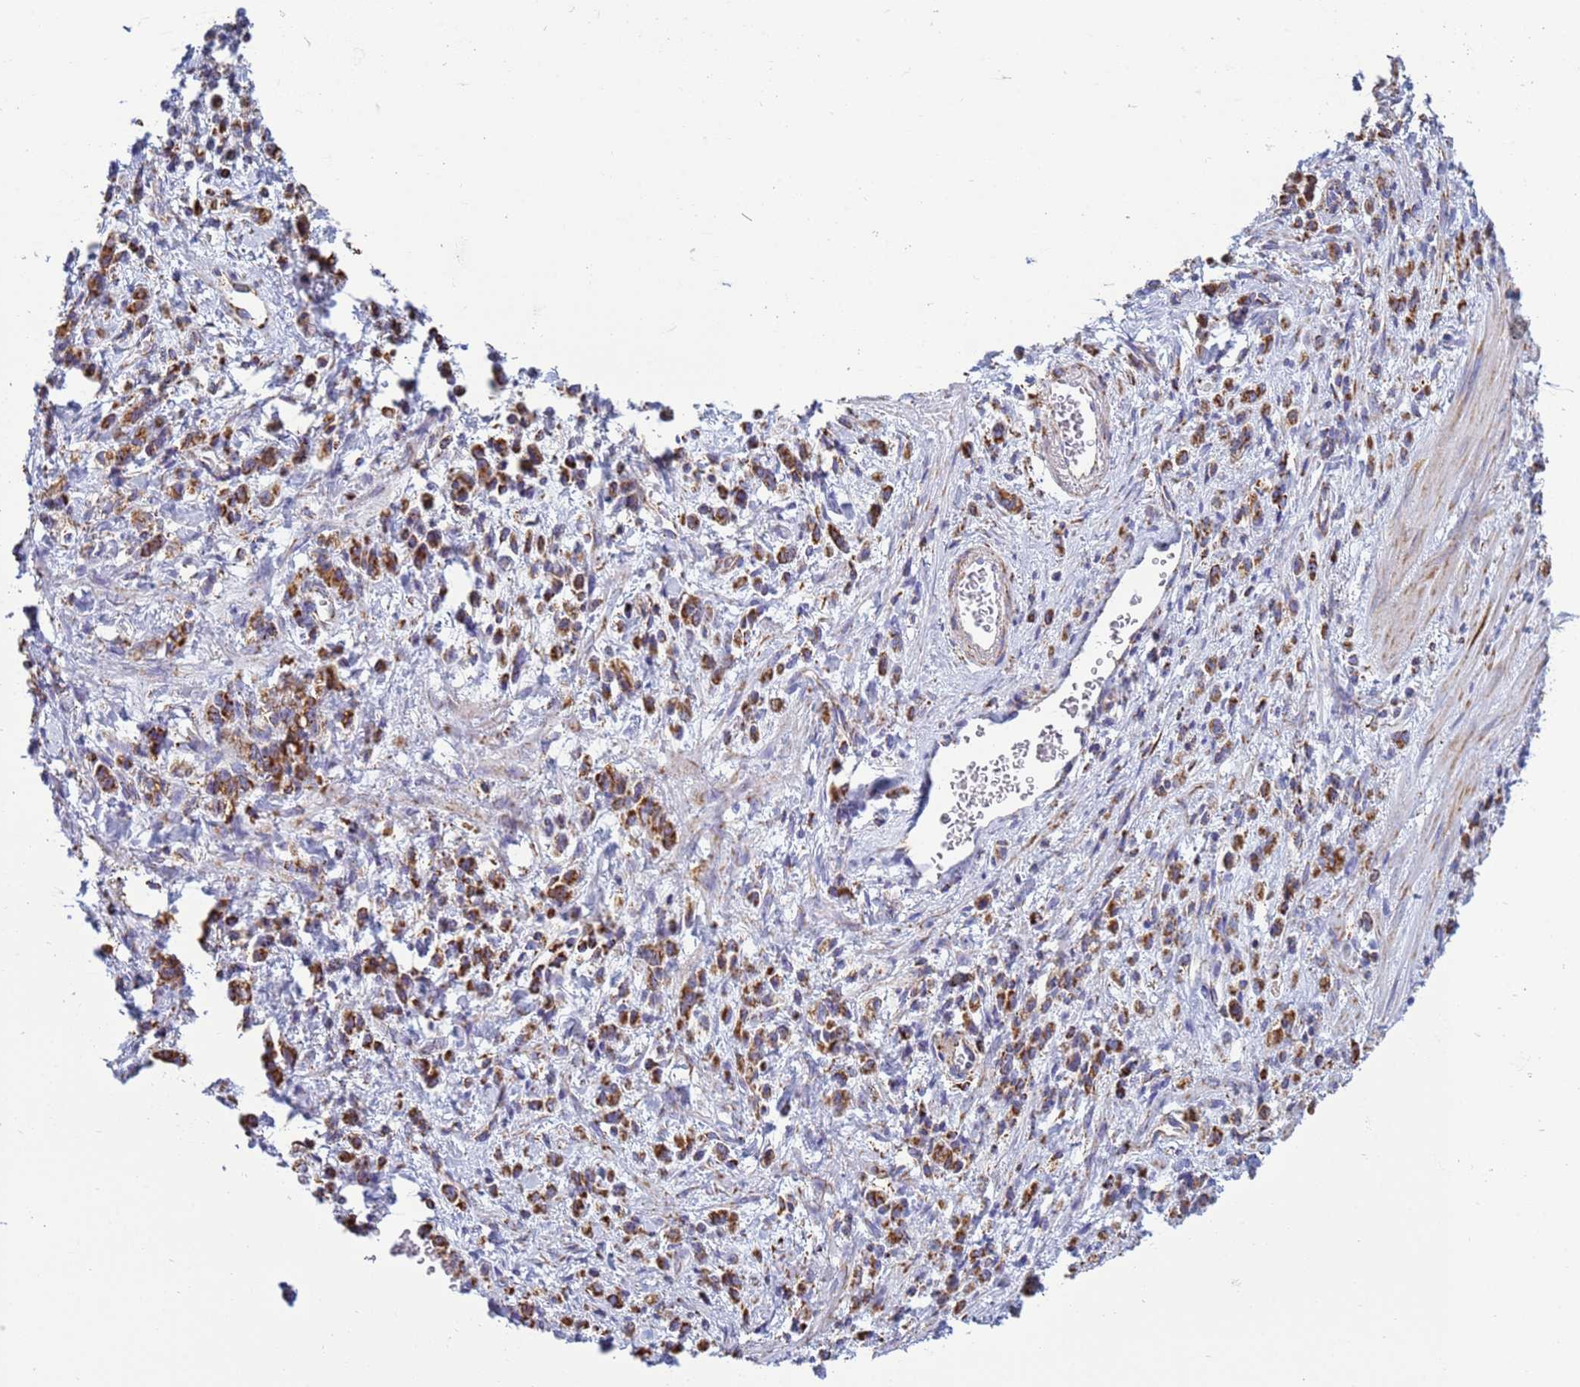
{"staining": {"intensity": "strong", "quantity": ">75%", "location": "cytoplasmic/membranous"}, "tissue": "stomach cancer", "cell_type": "Tumor cells", "image_type": "cancer", "snomed": [{"axis": "morphology", "description": "Adenocarcinoma, NOS"}, {"axis": "topography", "description": "Stomach"}], "caption": "Protein staining by IHC shows strong cytoplasmic/membranous expression in approximately >75% of tumor cells in stomach cancer (adenocarcinoma).", "gene": "COQ4", "patient": {"sex": "male", "age": 77}}